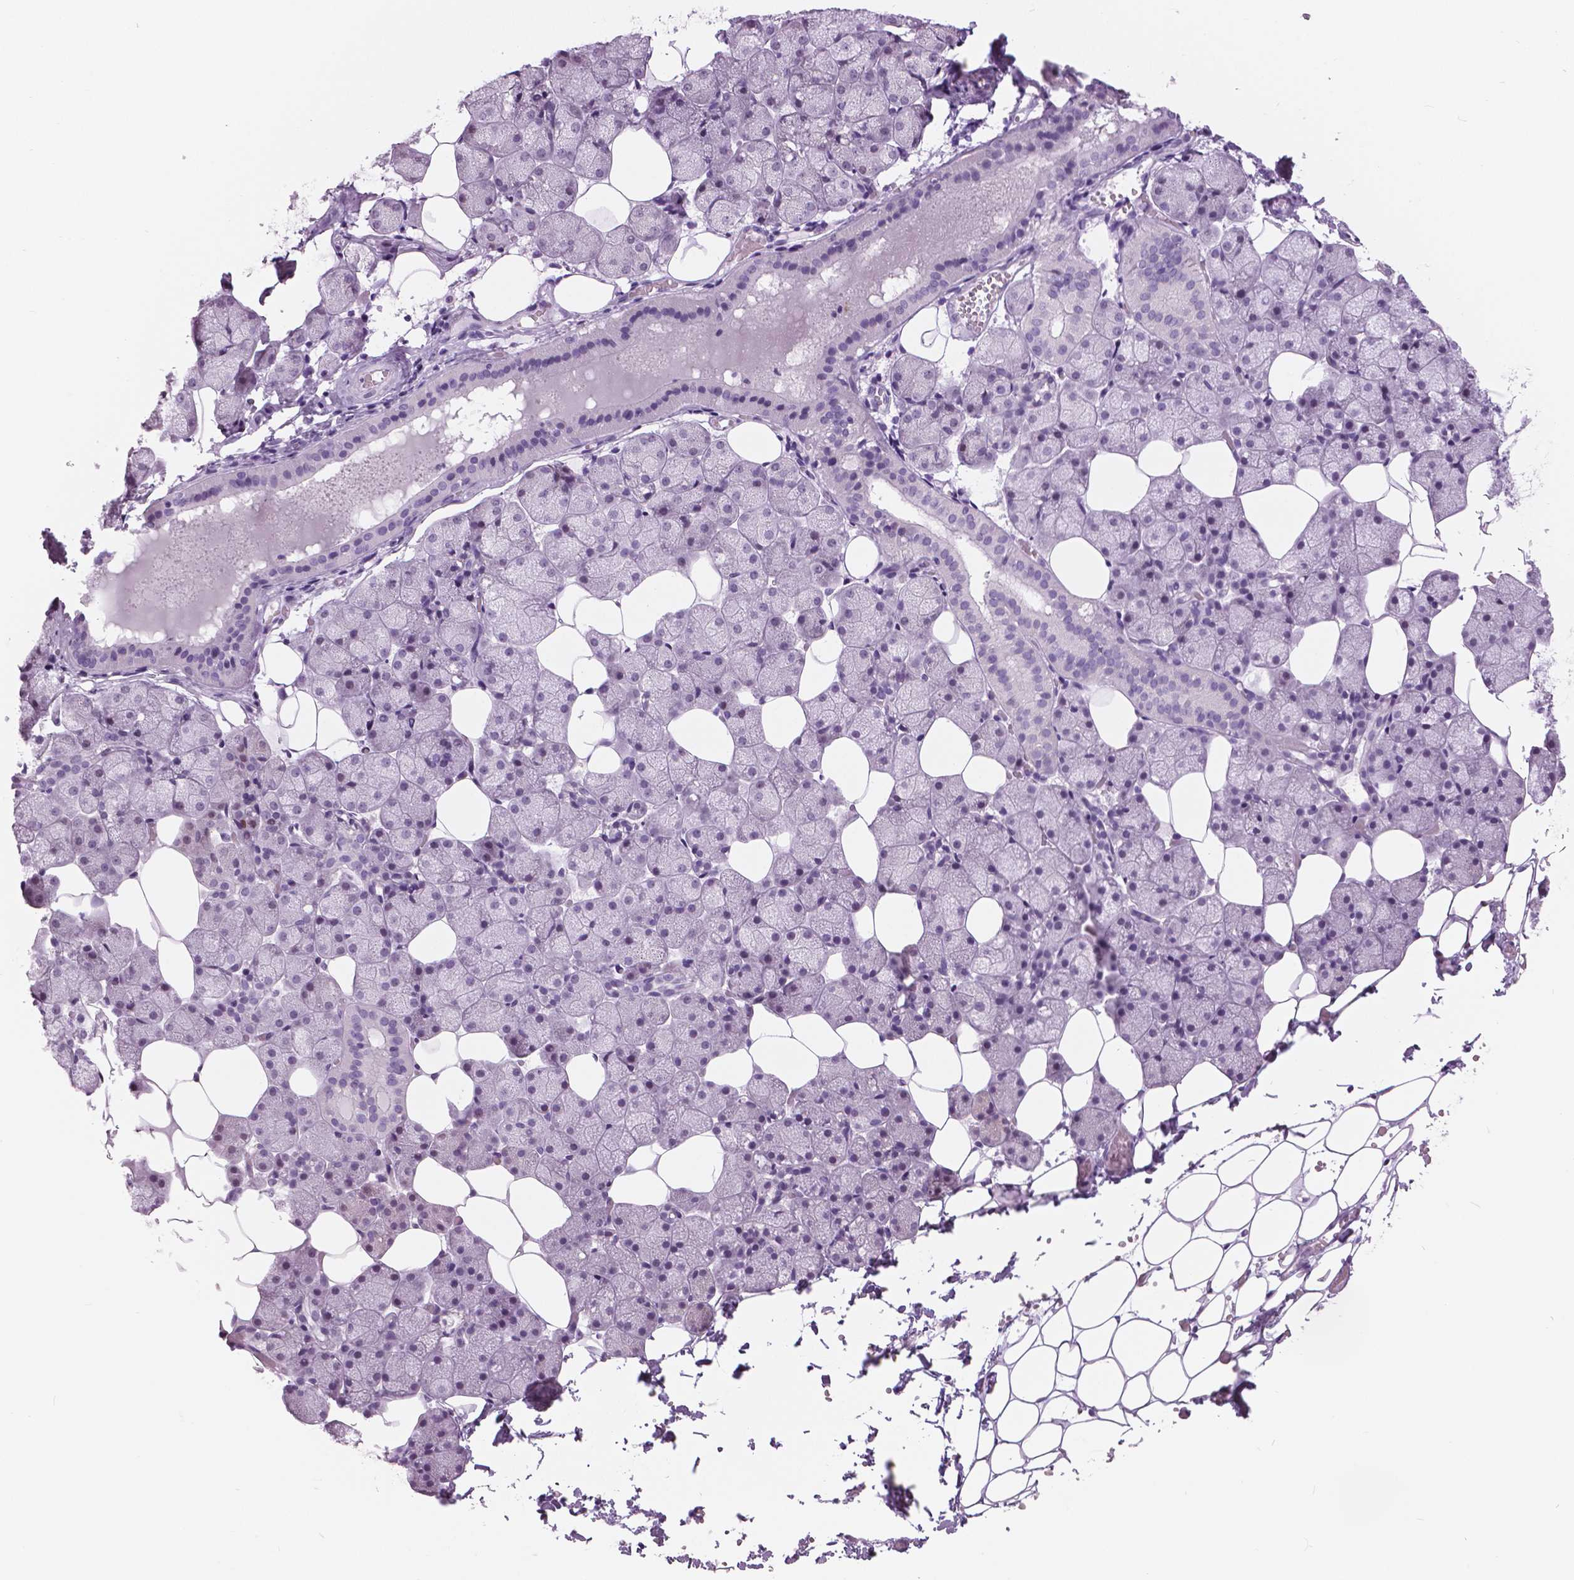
{"staining": {"intensity": "negative", "quantity": "none", "location": "none"}, "tissue": "salivary gland", "cell_type": "Glandular cells", "image_type": "normal", "snomed": [{"axis": "morphology", "description": "Normal tissue, NOS"}, {"axis": "topography", "description": "Salivary gland"}], "caption": "This is a image of IHC staining of benign salivary gland, which shows no staining in glandular cells. (Brightfield microscopy of DAB (3,3'-diaminobenzidine) IHC at high magnification).", "gene": "SFTPD", "patient": {"sex": "male", "age": 38}}